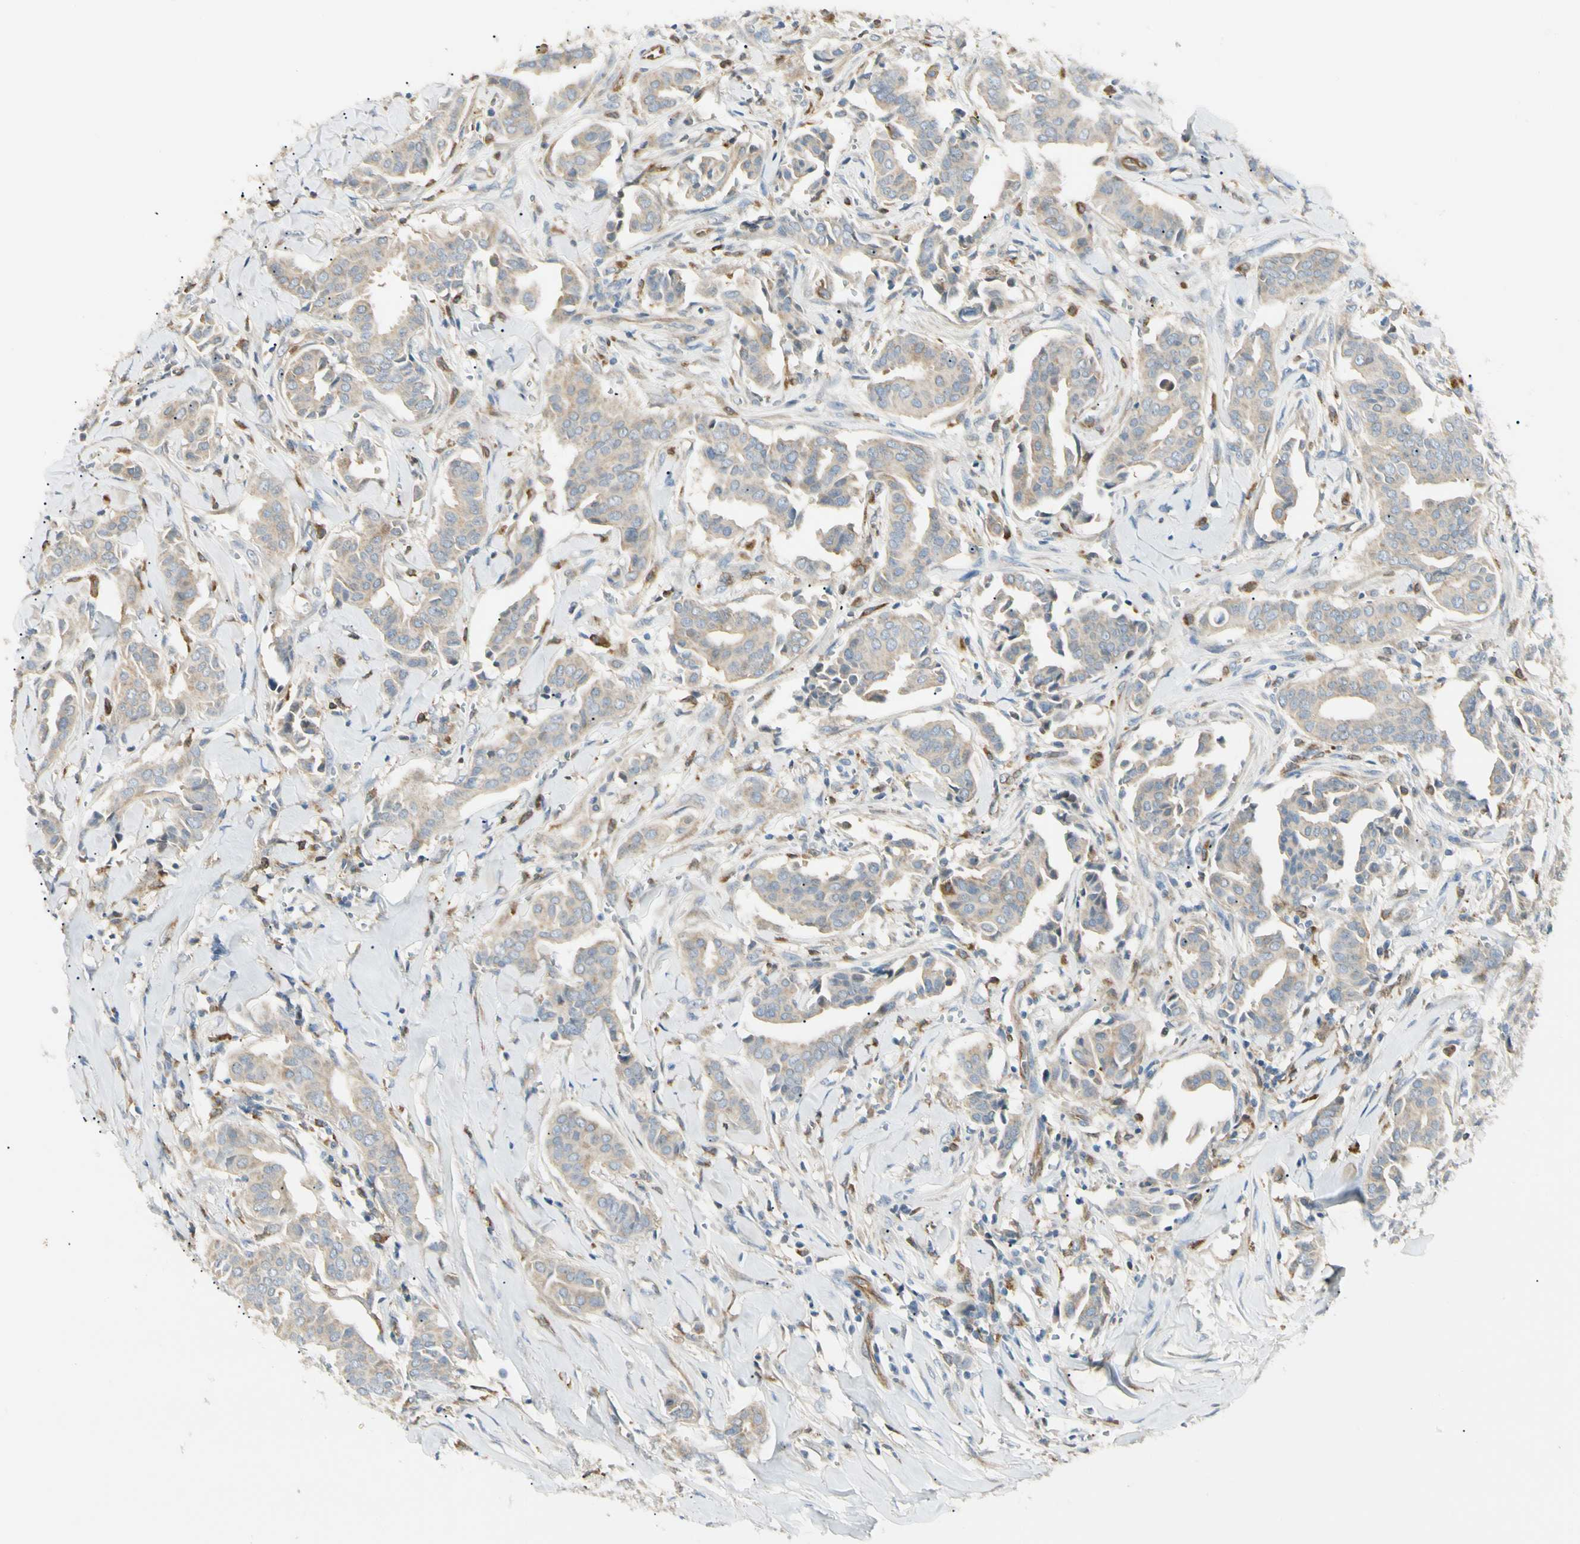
{"staining": {"intensity": "weak", "quantity": "25%-75%", "location": "cytoplasmic/membranous"}, "tissue": "head and neck cancer", "cell_type": "Tumor cells", "image_type": "cancer", "snomed": [{"axis": "morphology", "description": "Adenocarcinoma, NOS"}, {"axis": "topography", "description": "Salivary gland"}, {"axis": "topography", "description": "Head-Neck"}], "caption": "Immunohistochemistry histopathology image of head and neck adenocarcinoma stained for a protein (brown), which exhibits low levels of weak cytoplasmic/membranous expression in about 25%-75% of tumor cells.", "gene": "LPCAT2", "patient": {"sex": "female", "age": 59}}